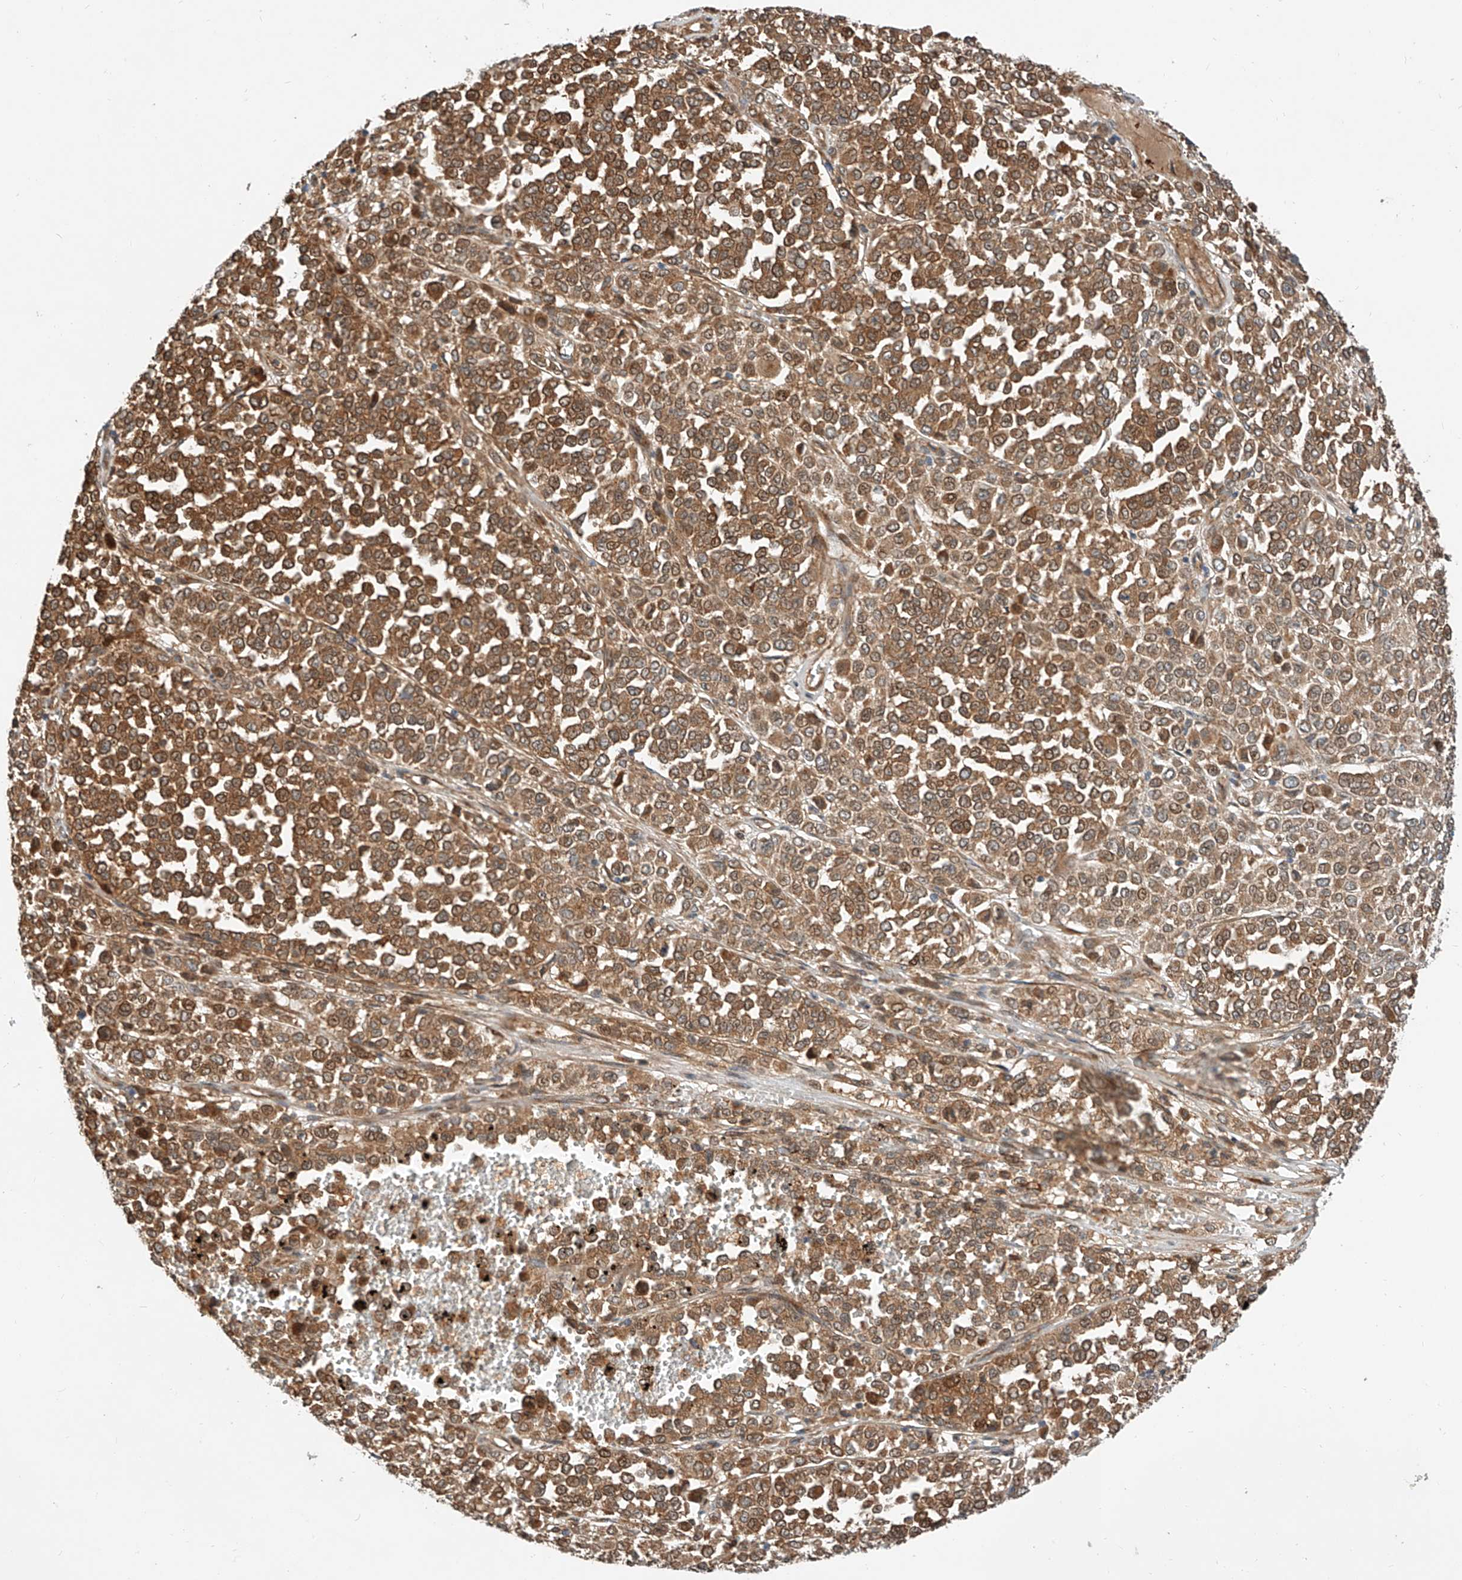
{"staining": {"intensity": "strong", "quantity": ">75%", "location": "cytoplasmic/membranous"}, "tissue": "melanoma", "cell_type": "Tumor cells", "image_type": "cancer", "snomed": [{"axis": "morphology", "description": "Malignant melanoma, Metastatic site"}, {"axis": "topography", "description": "Pancreas"}], "caption": "Immunohistochemistry (IHC) (DAB (3,3'-diaminobenzidine)) staining of human melanoma demonstrates strong cytoplasmic/membranous protein expression in about >75% of tumor cells.", "gene": "CPAMD8", "patient": {"sex": "female", "age": 30}}